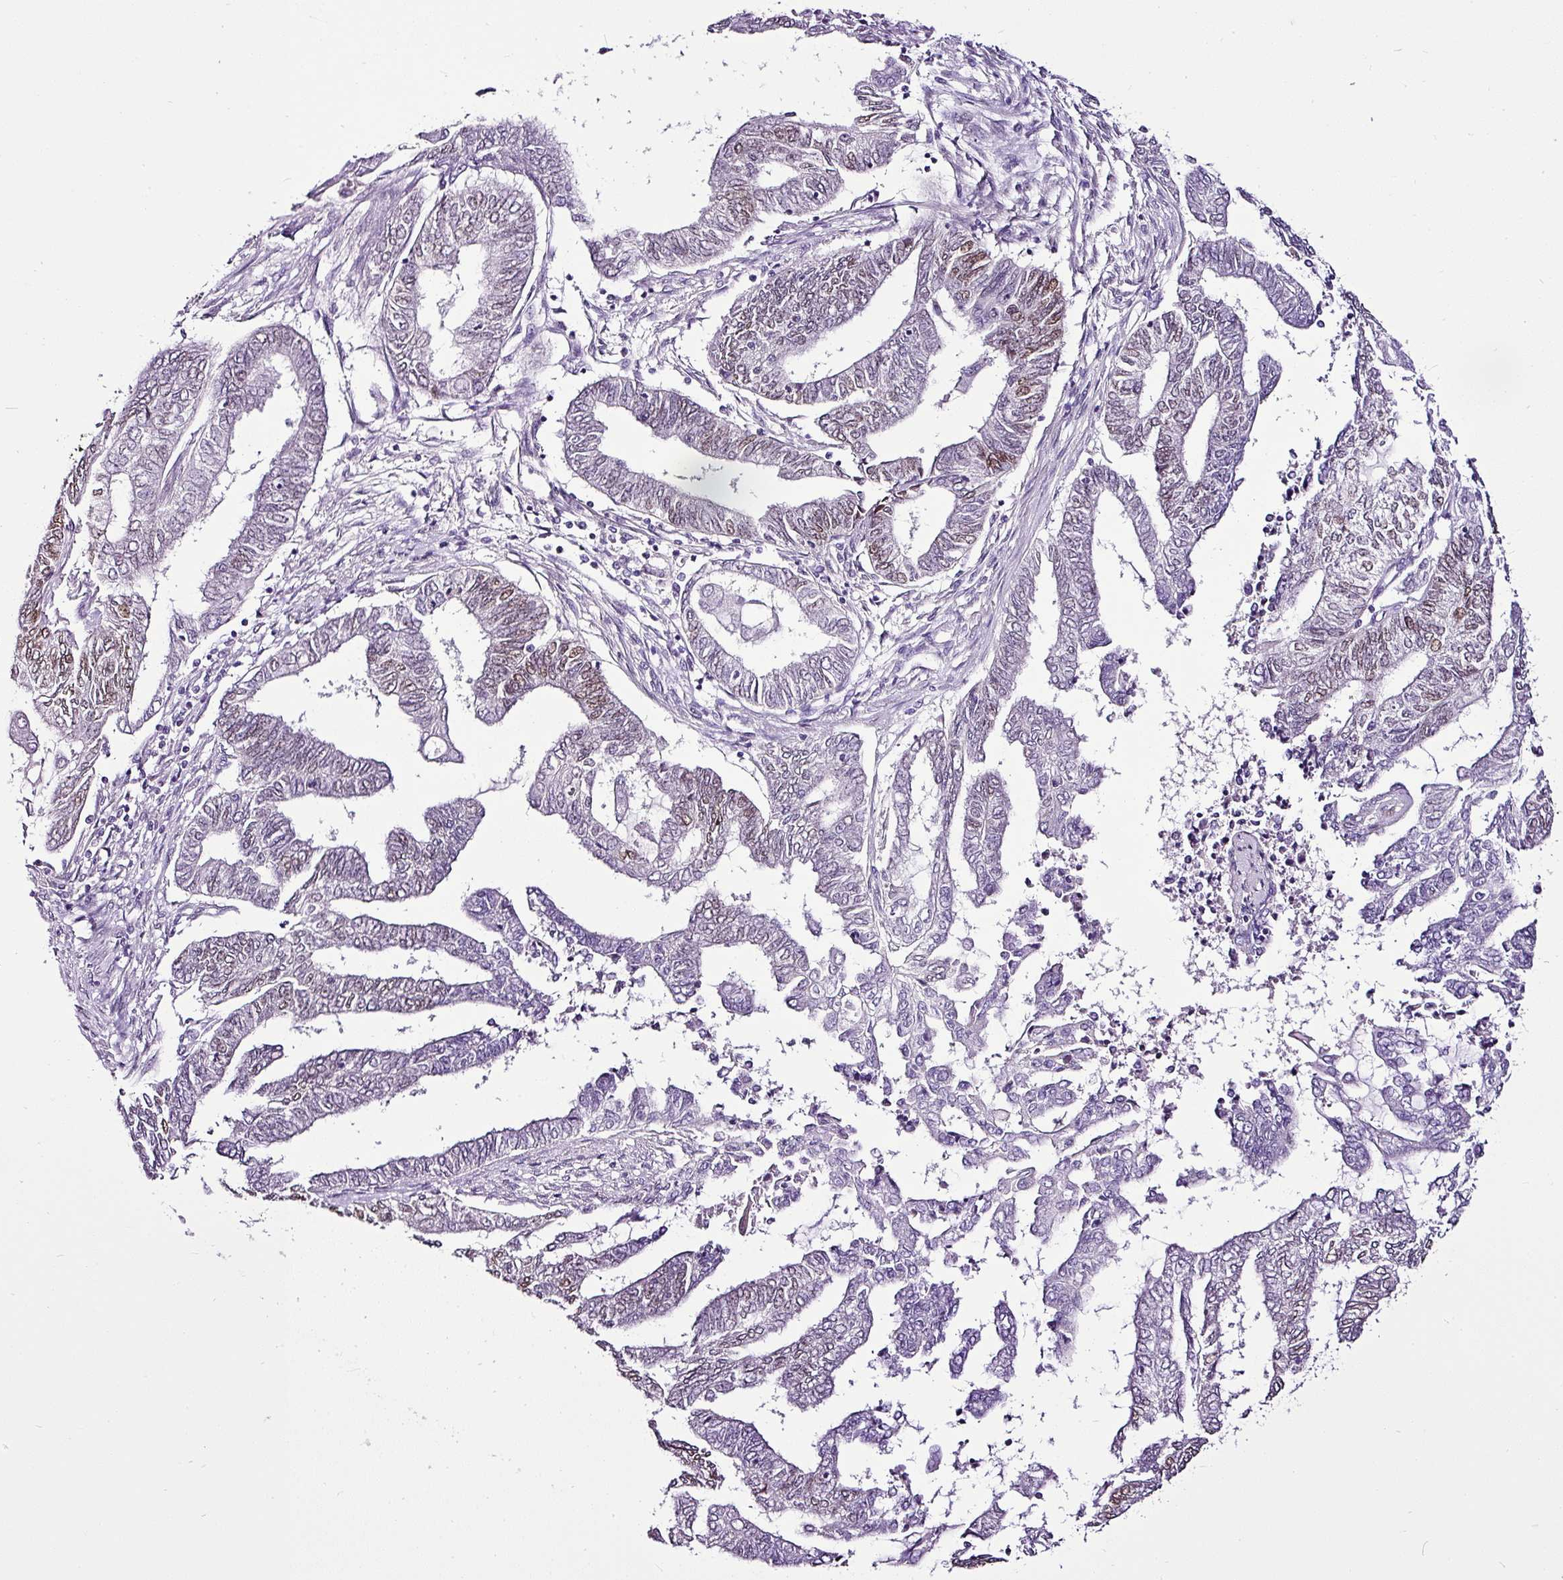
{"staining": {"intensity": "weak", "quantity": "25%-75%", "location": "nuclear"}, "tissue": "endometrial cancer", "cell_type": "Tumor cells", "image_type": "cancer", "snomed": [{"axis": "morphology", "description": "Adenocarcinoma, NOS"}, {"axis": "topography", "description": "Uterus"}, {"axis": "topography", "description": "Endometrium"}], "caption": "A histopathology image of human endometrial cancer (adenocarcinoma) stained for a protein shows weak nuclear brown staining in tumor cells.", "gene": "ESR1", "patient": {"sex": "female", "age": 70}}